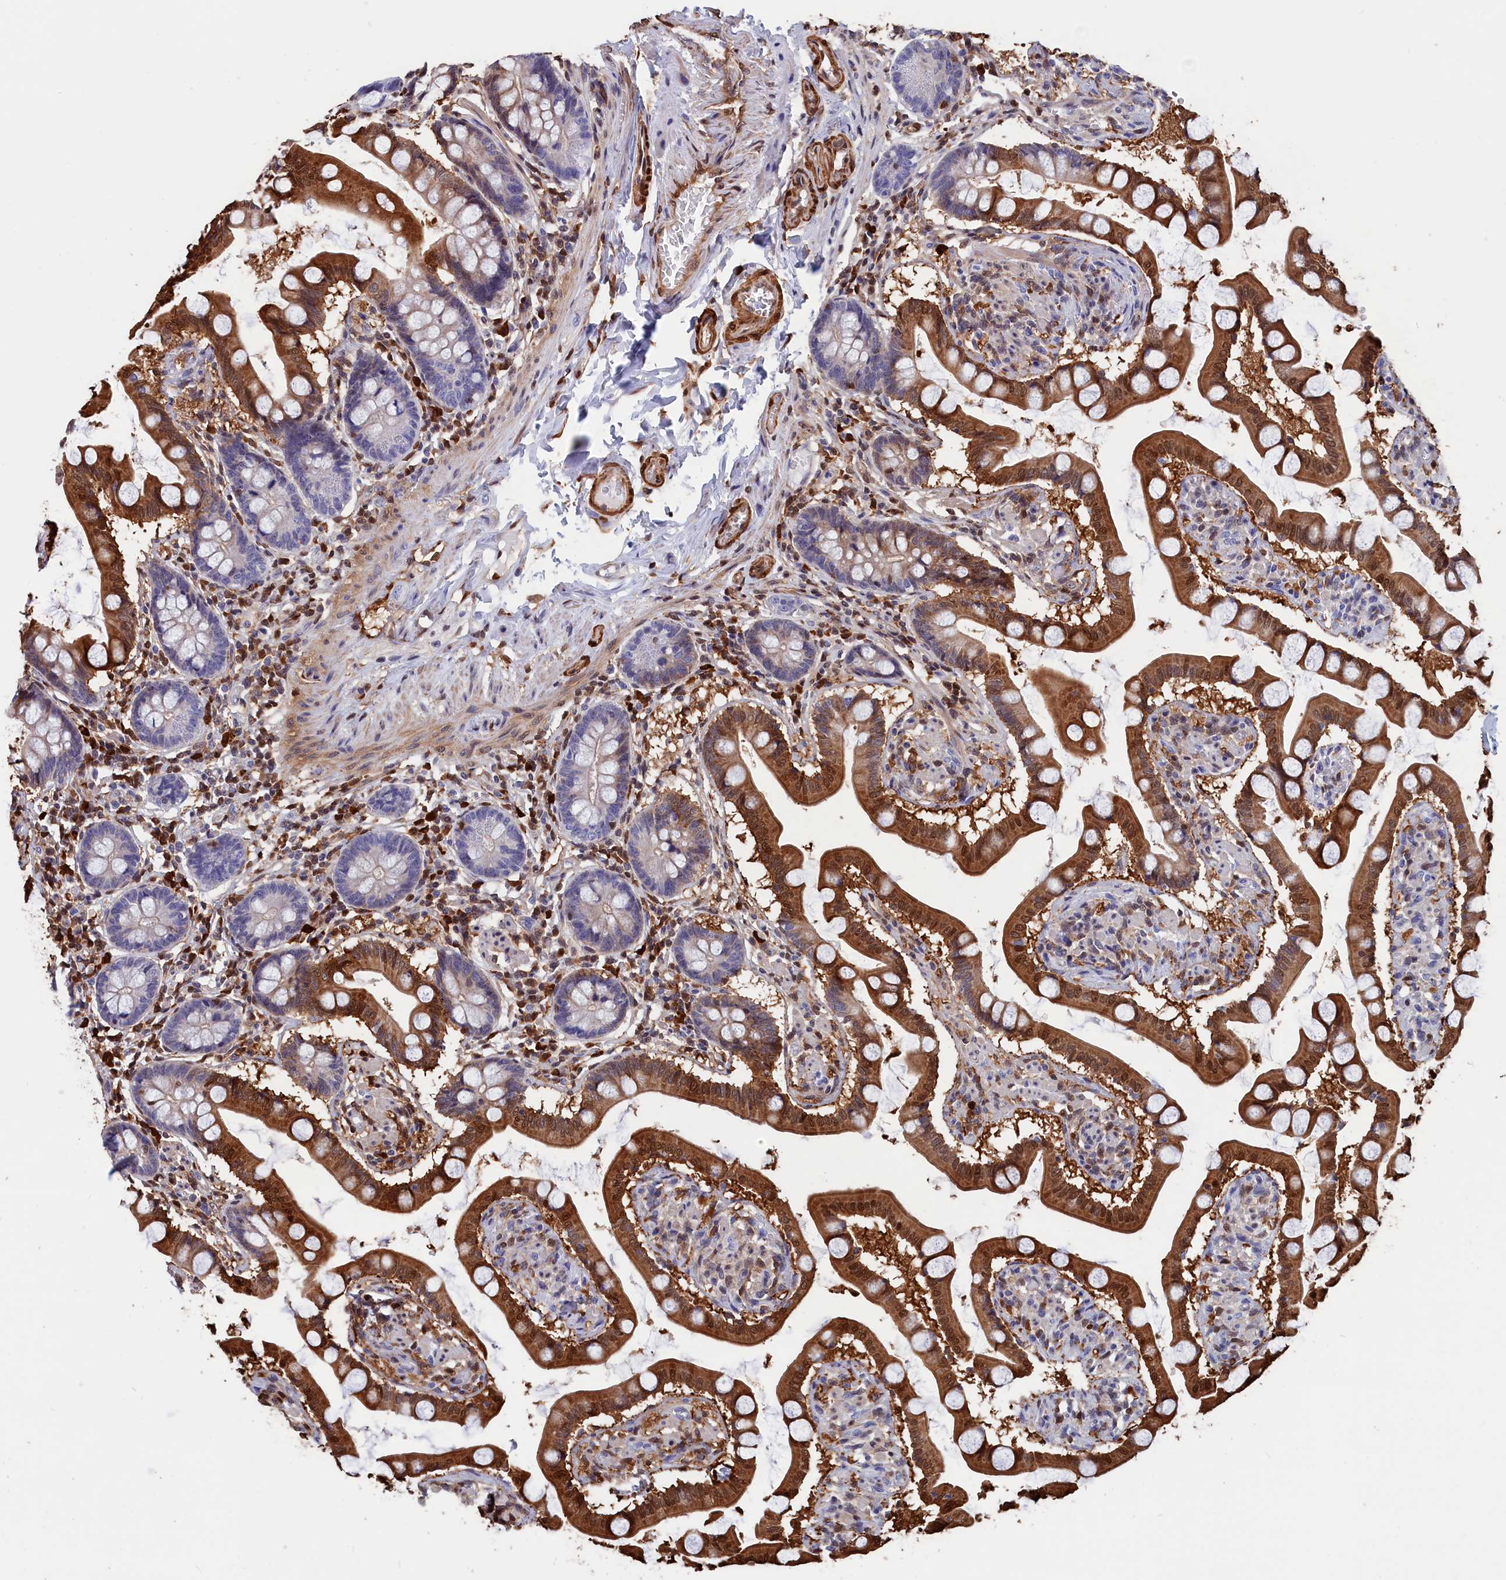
{"staining": {"intensity": "strong", "quantity": ">75%", "location": "cytoplasmic/membranous,nuclear"}, "tissue": "small intestine", "cell_type": "Glandular cells", "image_type": "normal", "snomed": [{"axis": "morphology", "description": "Normal tissue, NOS"}, {"axis": "topography", "description": "Small intestine"}], "caption": "Strong cytoplasmic/membranous,nuclear expression for a protein is seen in approximately >75% of glandular cells of normal small intestine using immunohistochemistry (IHC).", "gene": "CRIP1", "patient": {"sex": "male", "age": 41}}